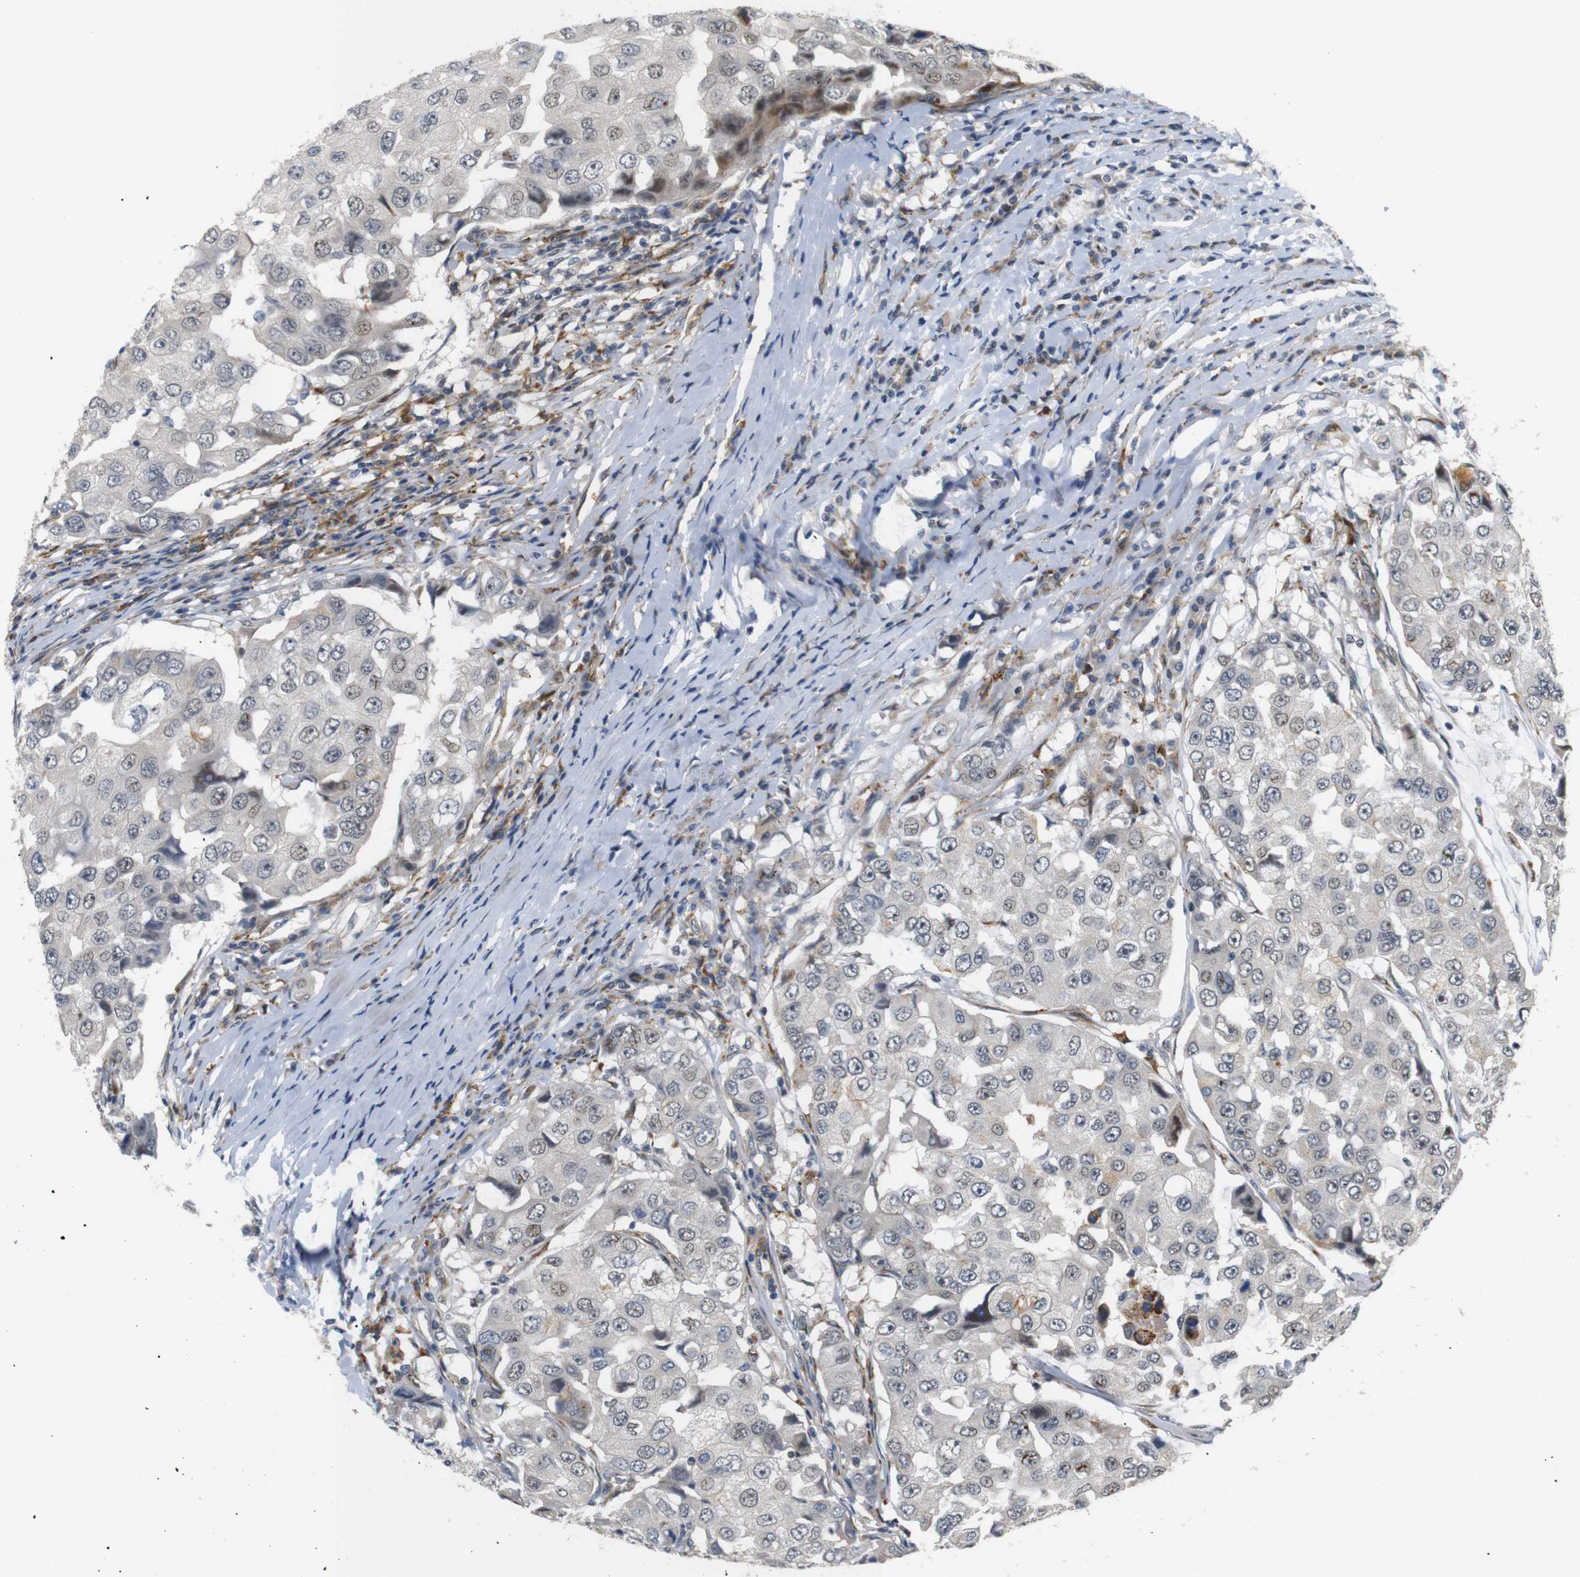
{"staining": {"intensity": "weak", "quantity": "25%-75%", "location": "nuclear"}, "tissue": "breast cancer", "cell_type": "Tumor cells", "image_type": "cancer", "snomed": [{"axis": "morphology", "description": "Duct carcinoma"}, {"axis": "topography", "description": "Breast"}], "caption": "A brown stain highlights weak nuclear expression of a protein in breast cancer tumor cells. (DAB (3,3'-diaminobenzidine) IHC, brown staining for protein, blue staining for nuclei).", "gene": "SYDE1", "patient": {"sex": "female", "age": 27}}